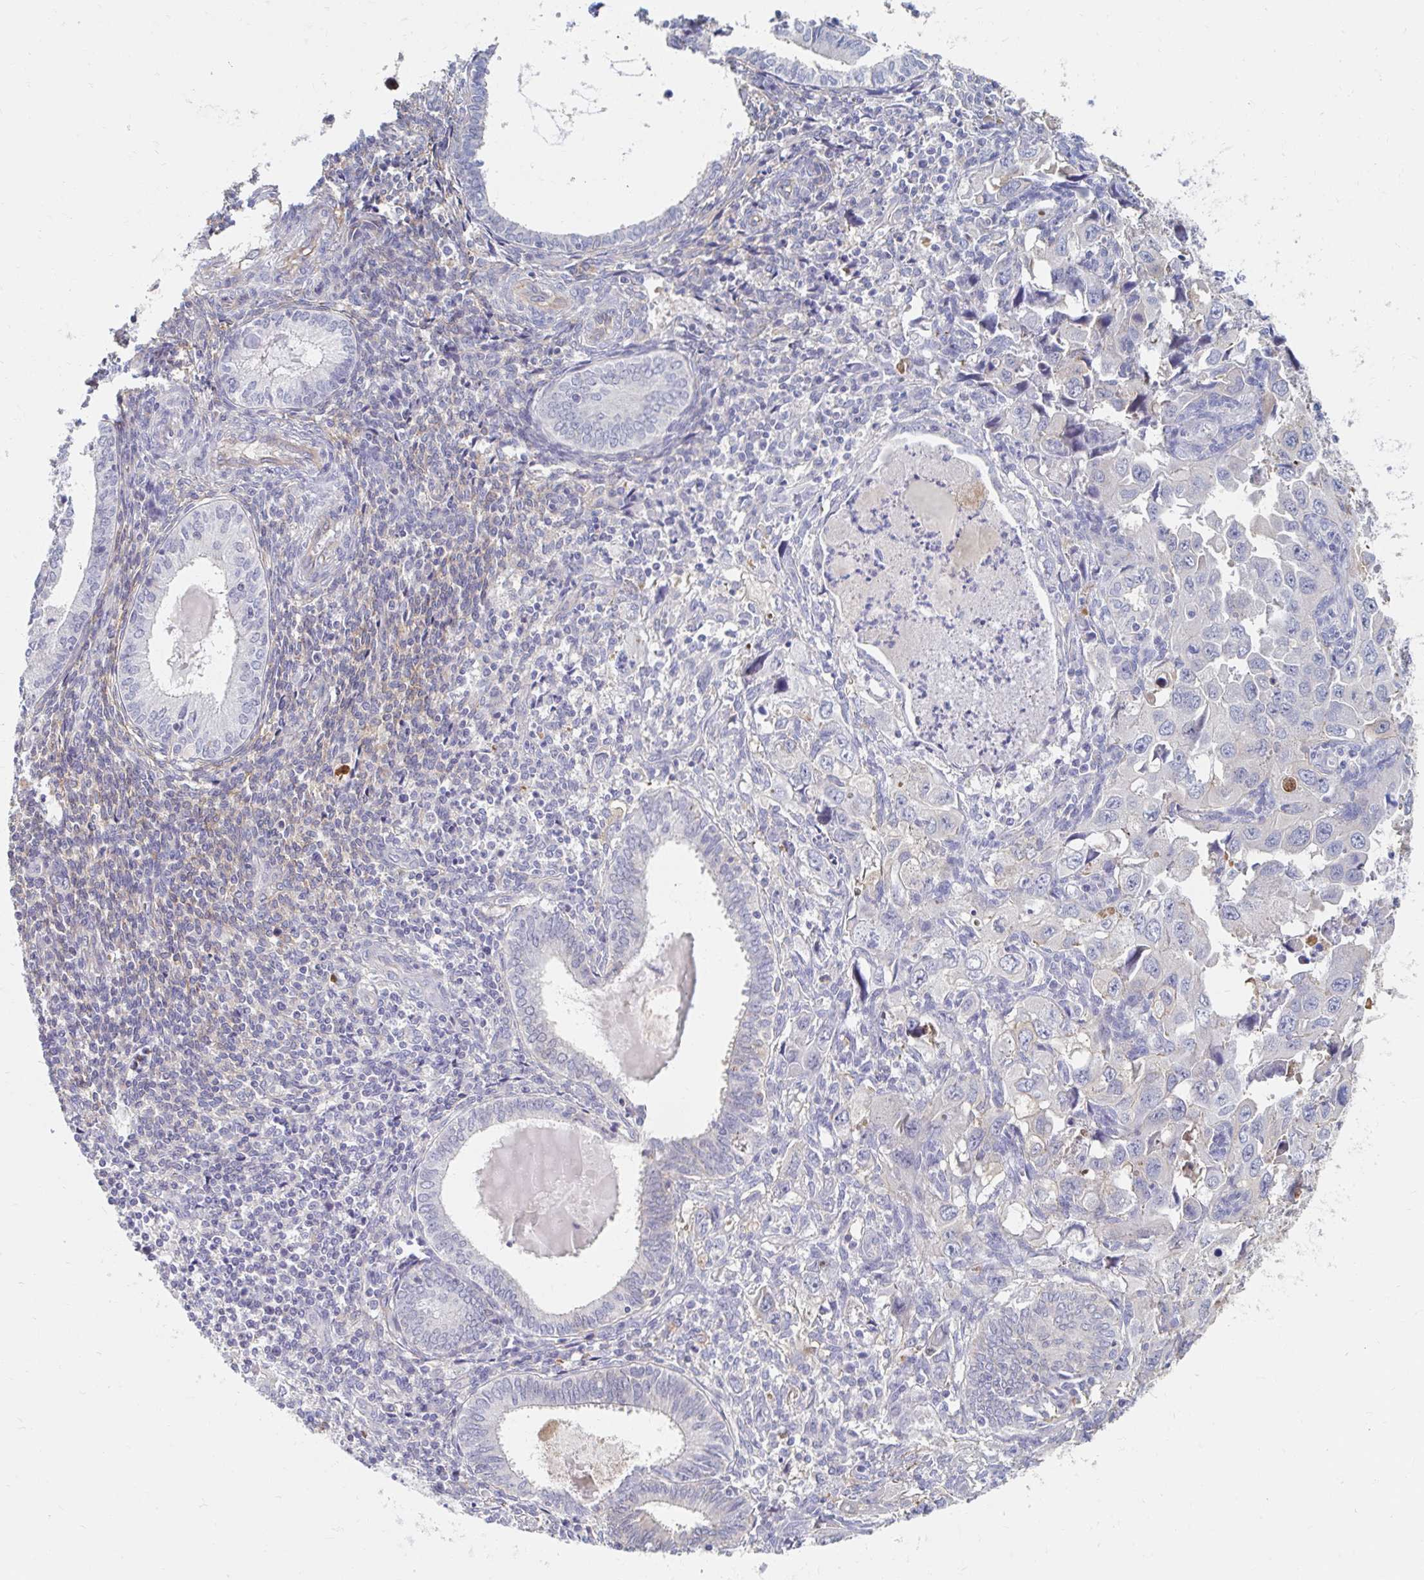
{"staining": {"intensity": "negative", "quantity": "none", "location": "none"}, "tissue": "endometrial cancer", "cell_type": "Tumor cells", "image_type": "cancer", "snomed": [{"axis": "morphology", "description": "Adenocarcinoma, NOS"}, {"axis": "topography", "description": "Uterus"}], "caption": "This is a micrograph of immunohistochemistry (IHC) staining of adenocarcinoma (endometrial), which shows no staining in tumor cells. (DAB (3,3'-diaminobenzidine) immunohistochemistry (IHC) visualized using brightfield microscopy, high magnification).", "gene": "MYLK2", "patient": {"sex": "female", "age": 62}}